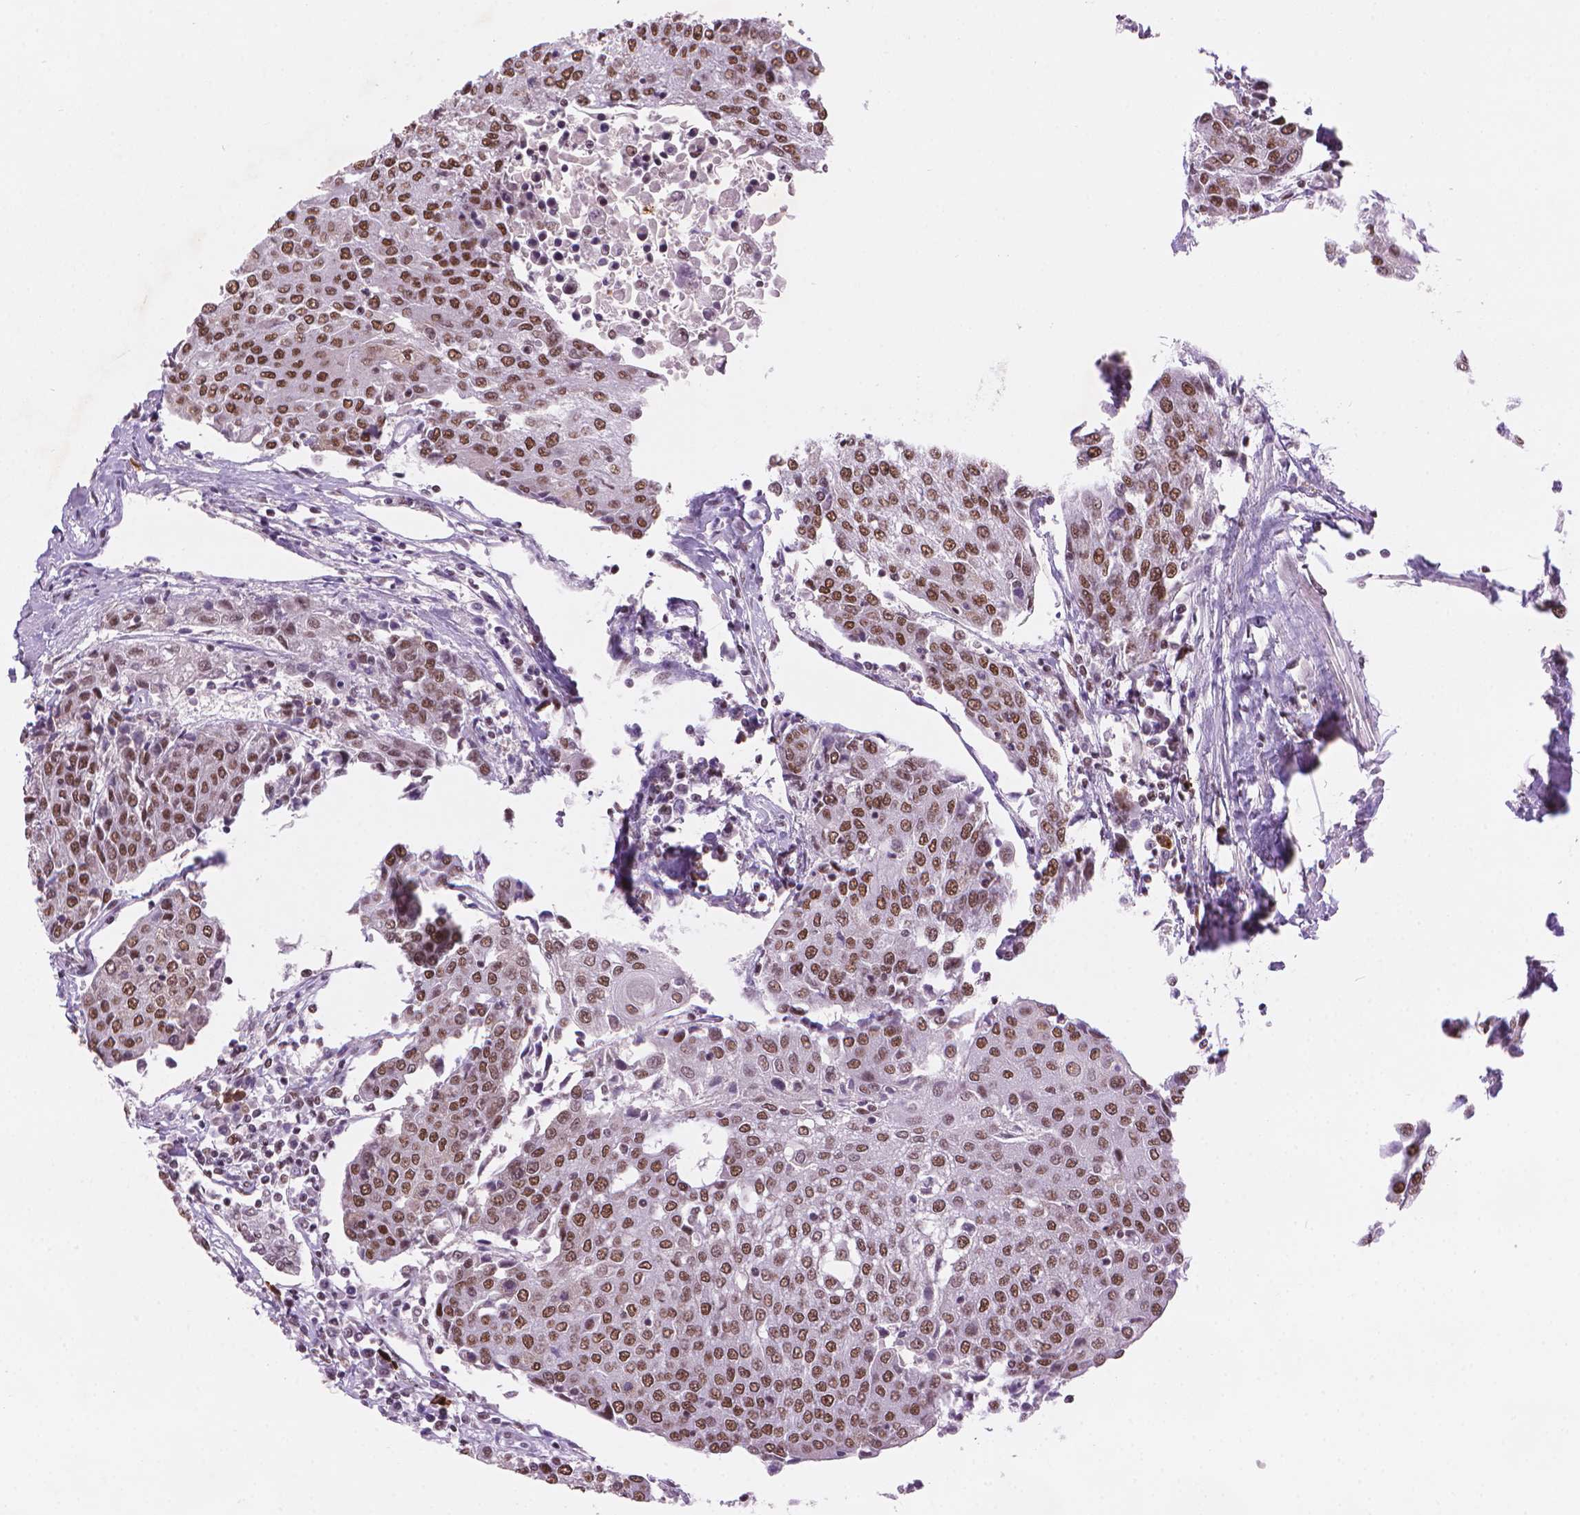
{"staining": {"intensity": "moderate", "quantity": ">75%", "location": "nuclear"}, "tissue": "urothelial cancer", "cell_type": "Tumor cells", "image_type": "cancer", "snomed": [{"axis": "morphology", "description": "Urothelial carcinoma, High grade"}, {"axis": "topography", "description": "Urinary bladder"}], "caption": "An immunohistochemistry image of tumor tissue is shown. Protein staining in brown shows moderate nuclear positivity in urothelial cancer within tumor cells.", "gene": "RPA4", "patient": {"sex": "female", "age": 85}}